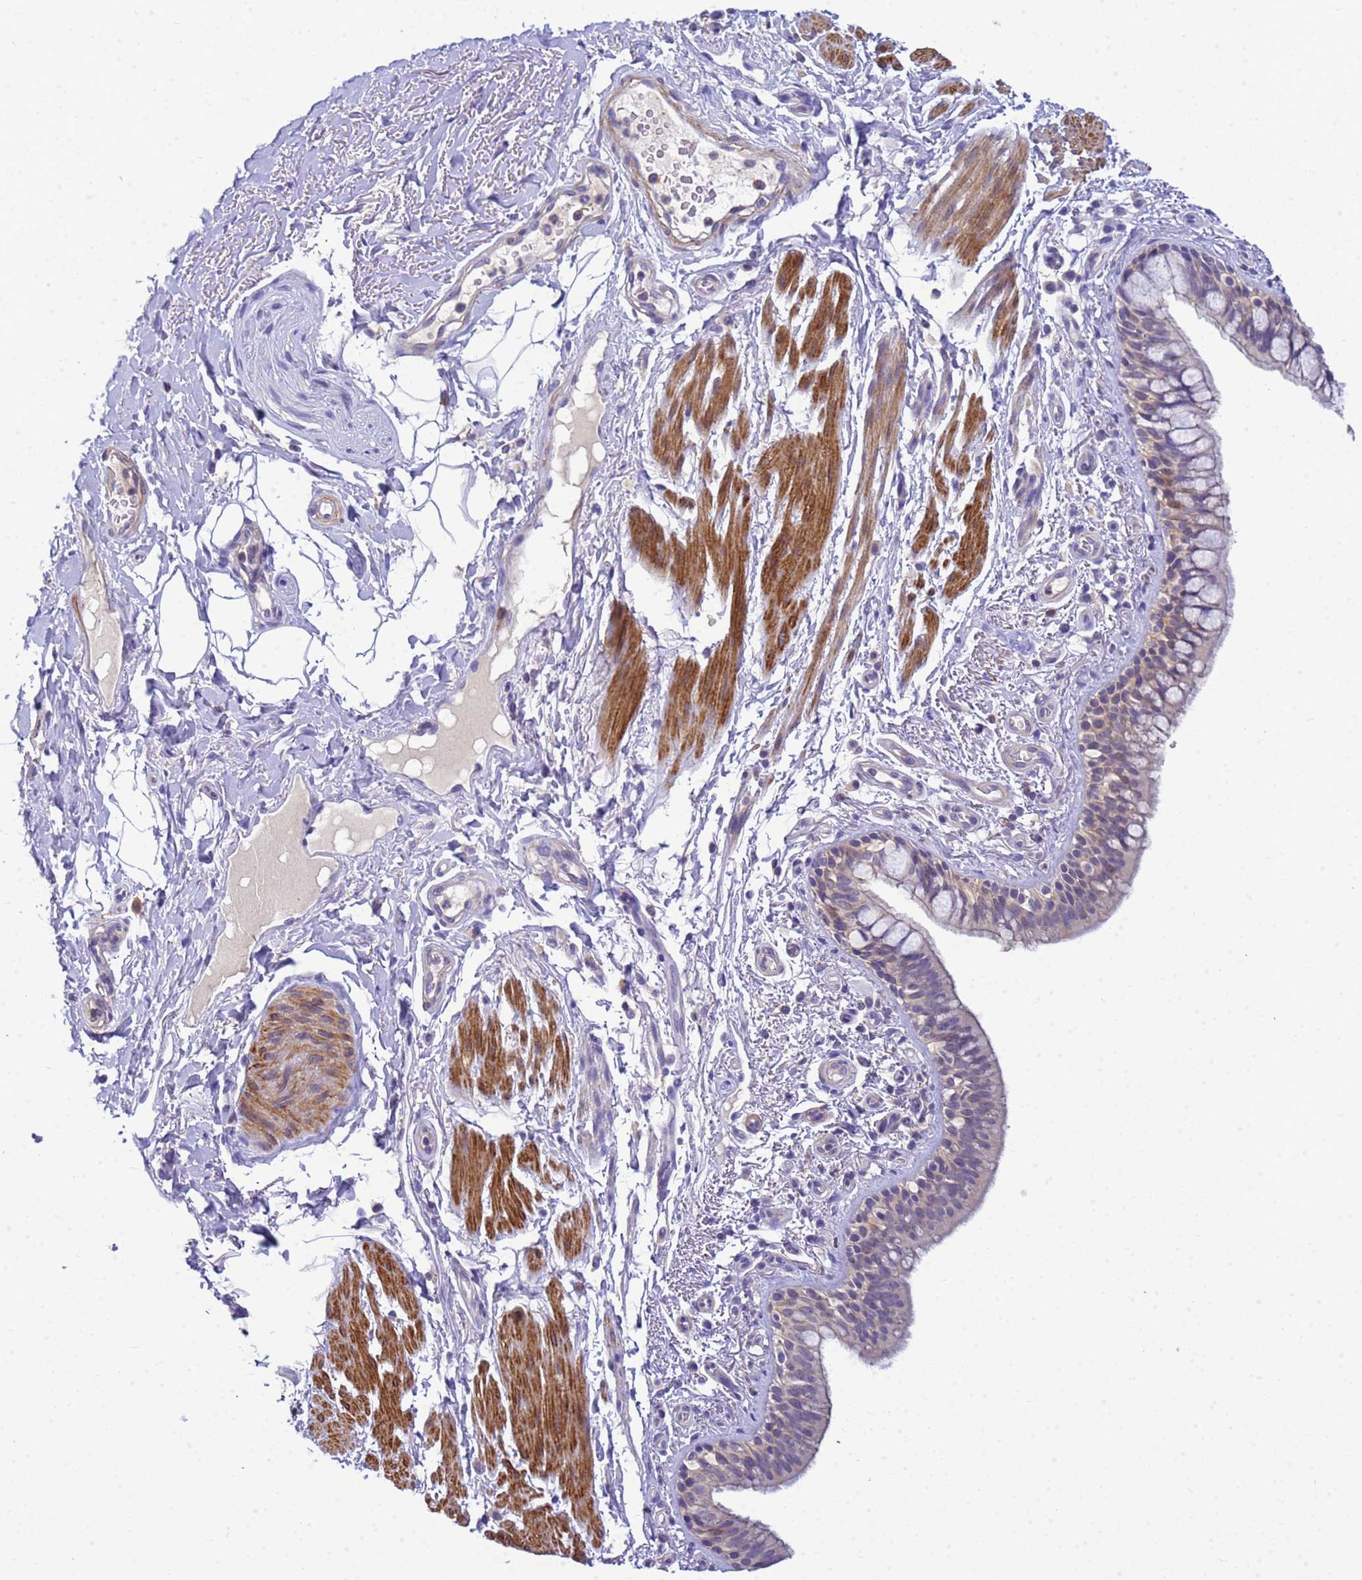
{"staining": {"intensity": "weak", "quantity": "25%-75%", "location": "cytoplasmic/membranous"}, "tissue": "bronchus", "cell_type": "Respiratory epithelial cells", "image_type": "normal", "snomed": [{"axis": "morphology", "description": "Normal tissue, NOS"}, {"axis": "morphology", "description": "Neoplasm, uncertain whether benign or malignant"}, {"axis": "topography", "description": "Bronchus"}, {"axis": "topography", "description": "Lung"}], "caption": "IHC (DAB) staining of benign human bronchus demonstrates weak cytoplasmic/membranous protein expression in approximately 25%-75% of respiratory epithelial cells. The staining was performed using DAB (3,3'-diaminobenzidine), with brown indicating positive protein expression. Nuclei are stained blue with hematoxylin.", "gene": "KLHL13", "patient": {"sex": "male", "age": 55}}